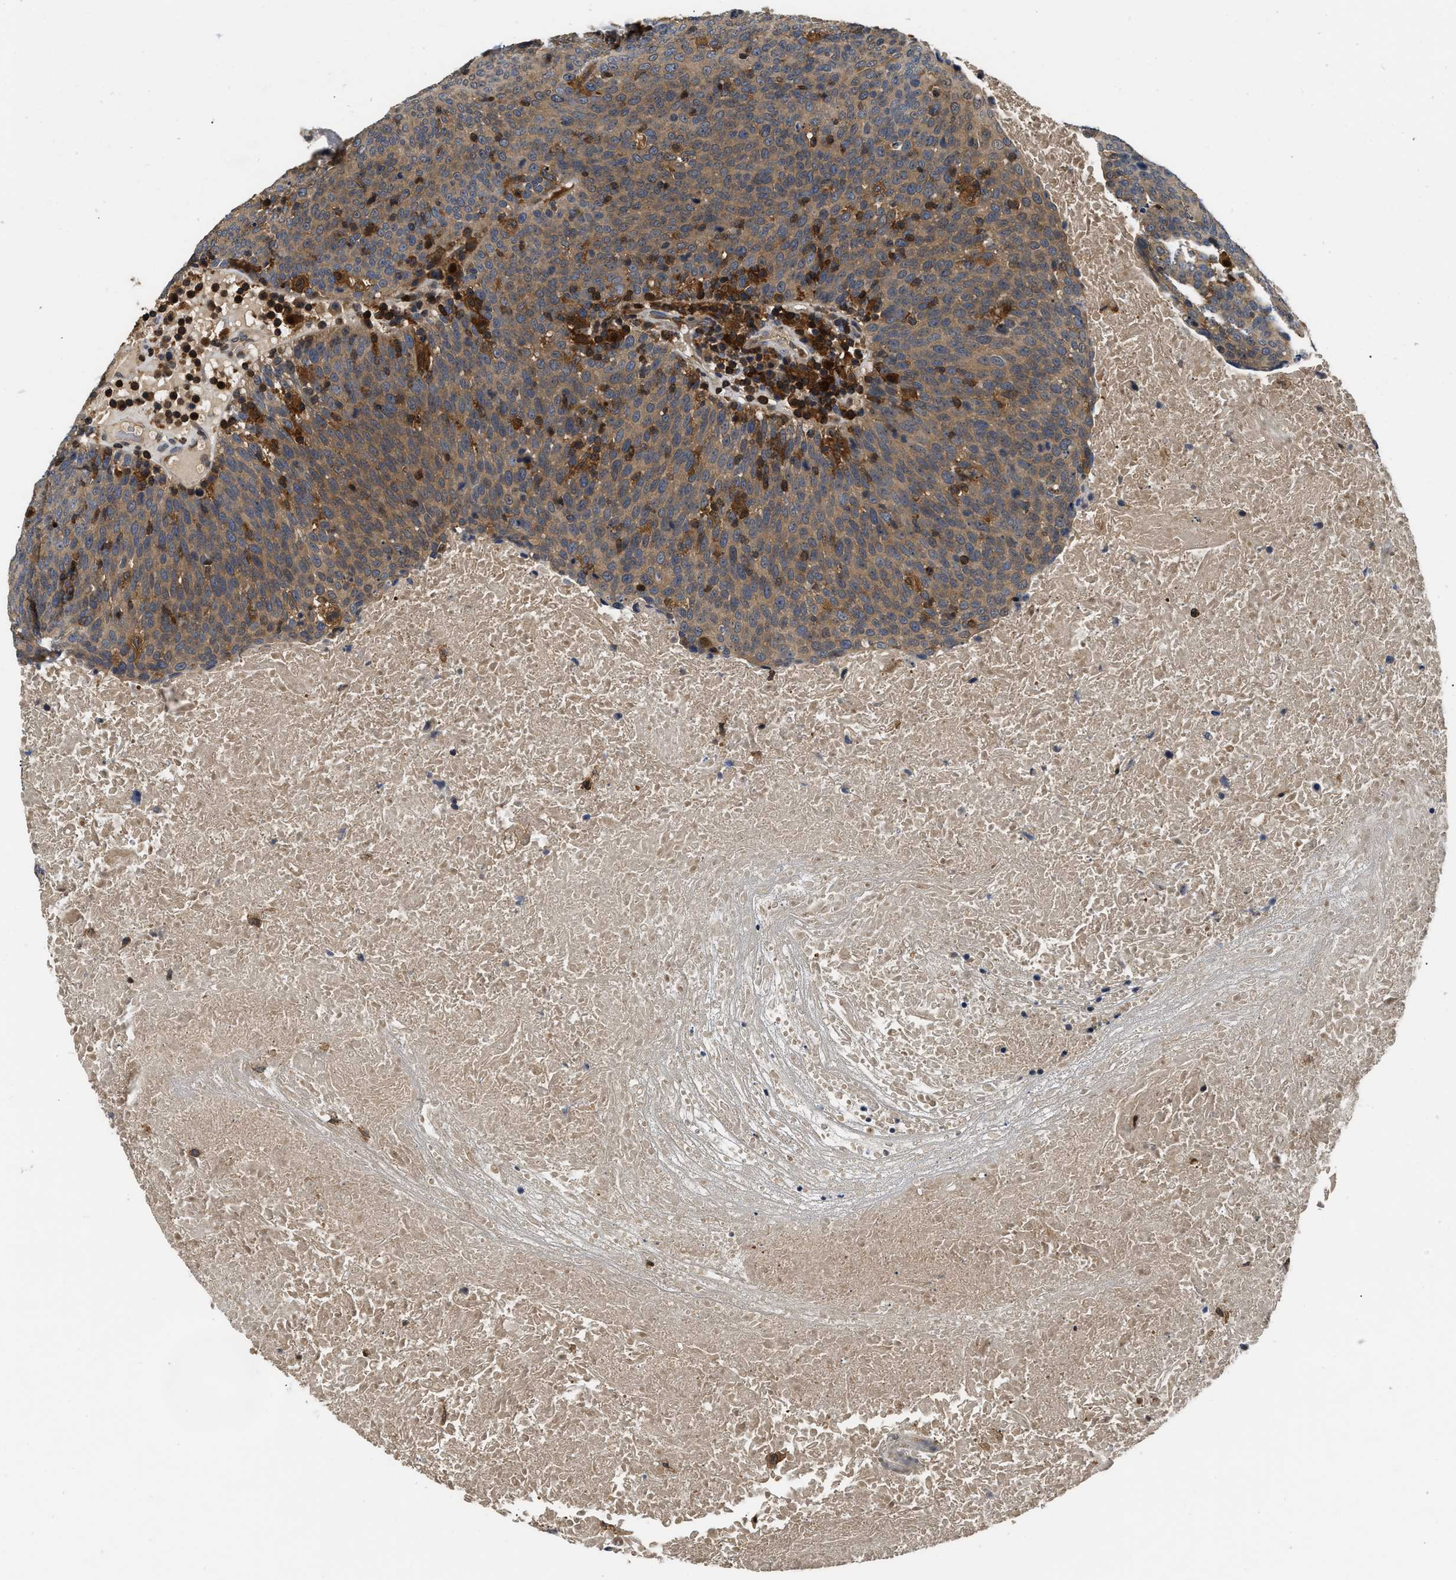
{"staining": {"intensity": "moderate", "quantity": ">75%", "location": "cytoplasmic/membranous"}, "tissue": "head and neck cancer", "cell_type": "Tumor cells", "image_type": "cancer", "snomed": [{"axis": "morphology", "description": "Squamous cell carcinoma, NOS"}, {"axis": "morphology", "description": "Squamous cell carcinoma, metastatic, NOS"}, {"axis": "topography", "description": "Lymph node"}, {"axis": "topography", "description": "Head-Neck"}], "caption": "Protein expression analysis of human head and neck cancer reveals moderate cytoplasmic/membranous positivity in about >75% of tumor cells. Nuclei are stained in blue.", "gene": "OSTF1", "patient": {"sex": "male", "age": 62}}